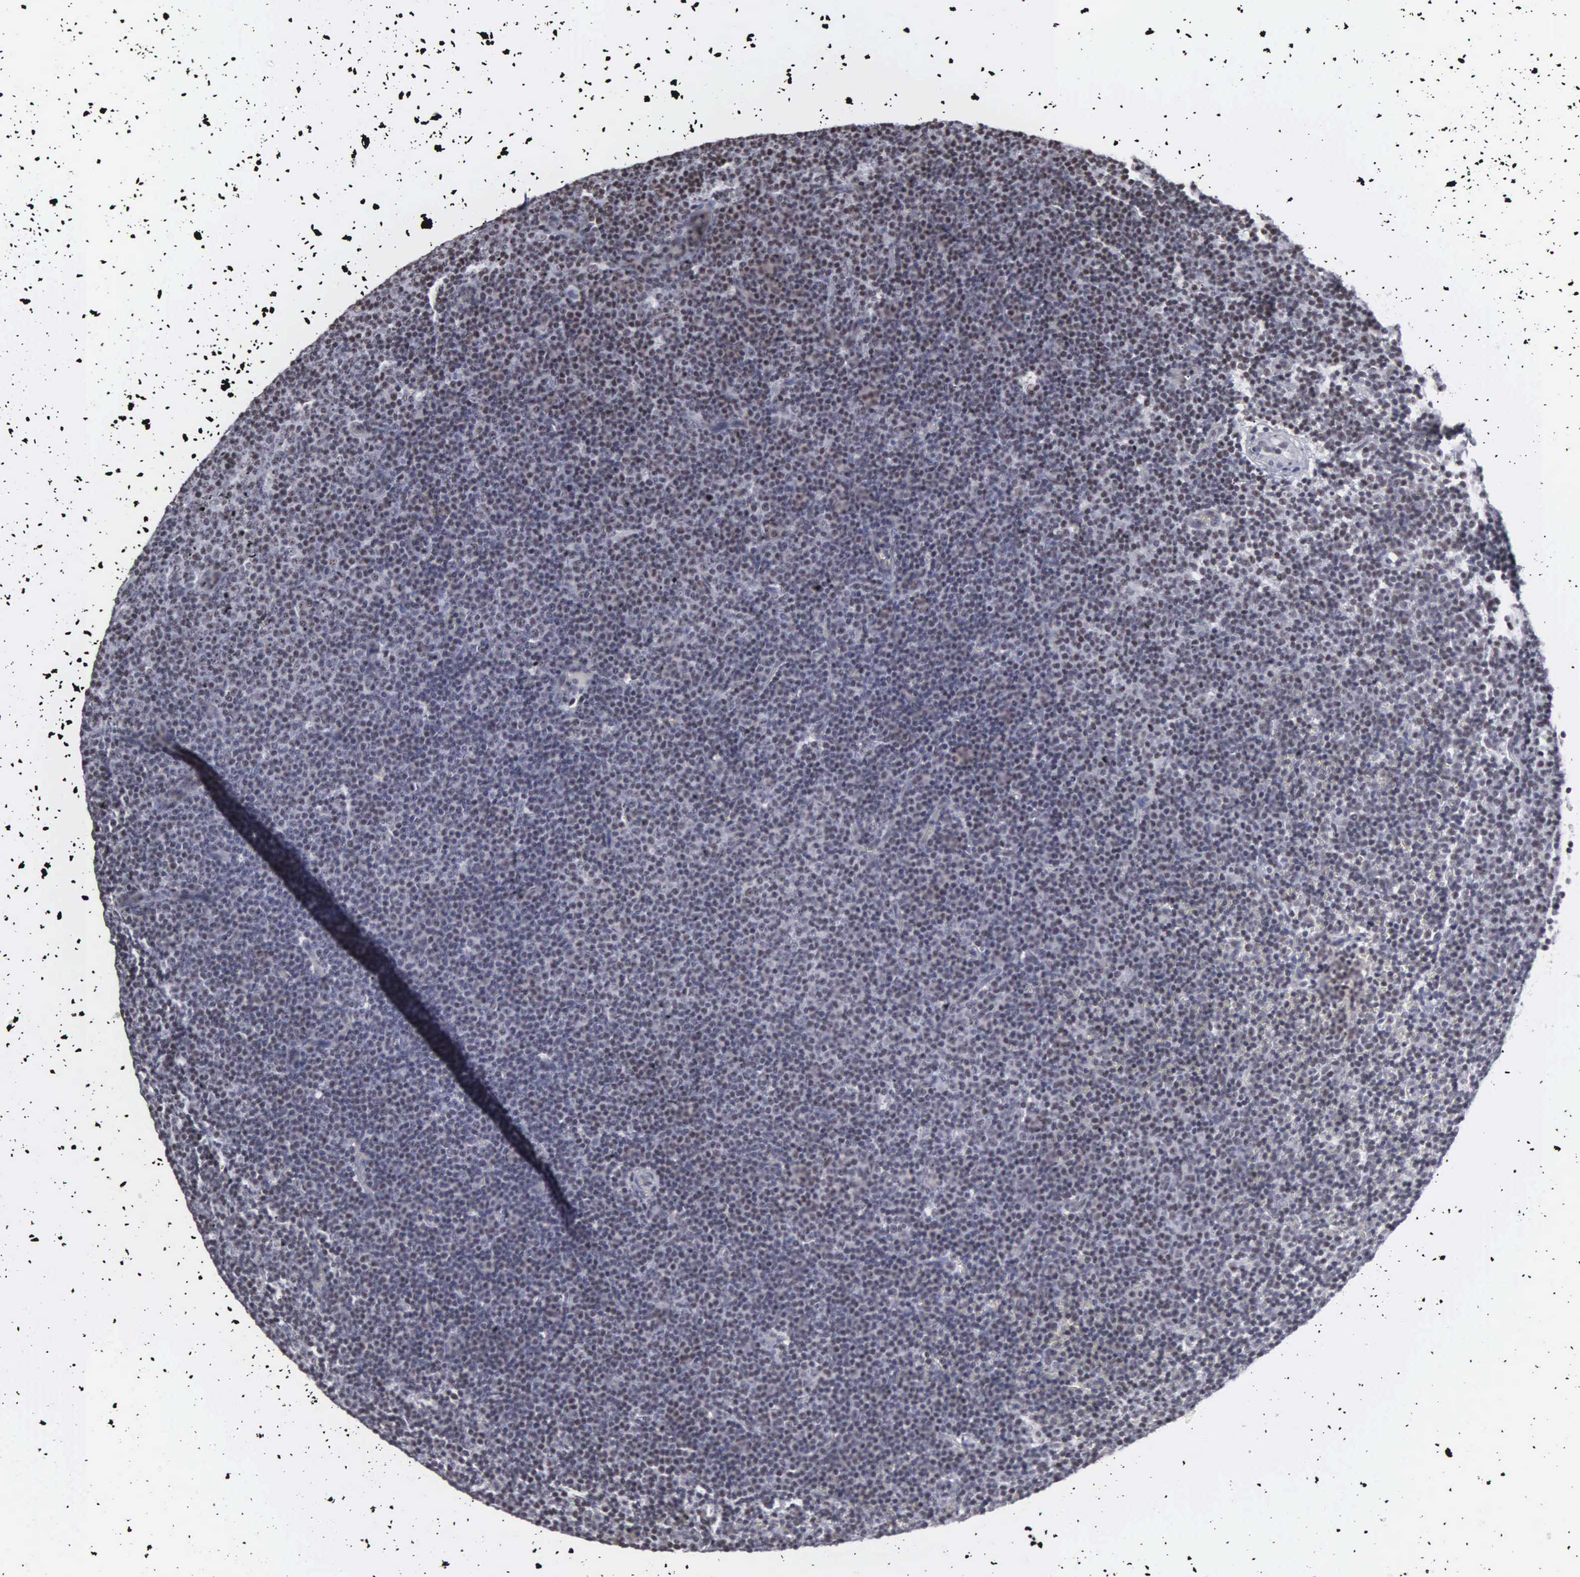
{"staining": {"intensity": "negative", "quantity": "none", "location": "none"}, "tissue": "lymphoma", "cell_type": "Tumor cells", "image_type": "cancer", "snomed": [{"axis": "morphology", "description": "Malignant lymphoma, non-Hodgkin's type, Low grade"}, {"axis": "topography", "description": "Lymph node"}], "caption": "Lymphoma was stained to show a protein in brown. There is no significant positivity in tumor cells.", "gene": "KIAA0586", "patient": {"sex": "male", "age": 57}}